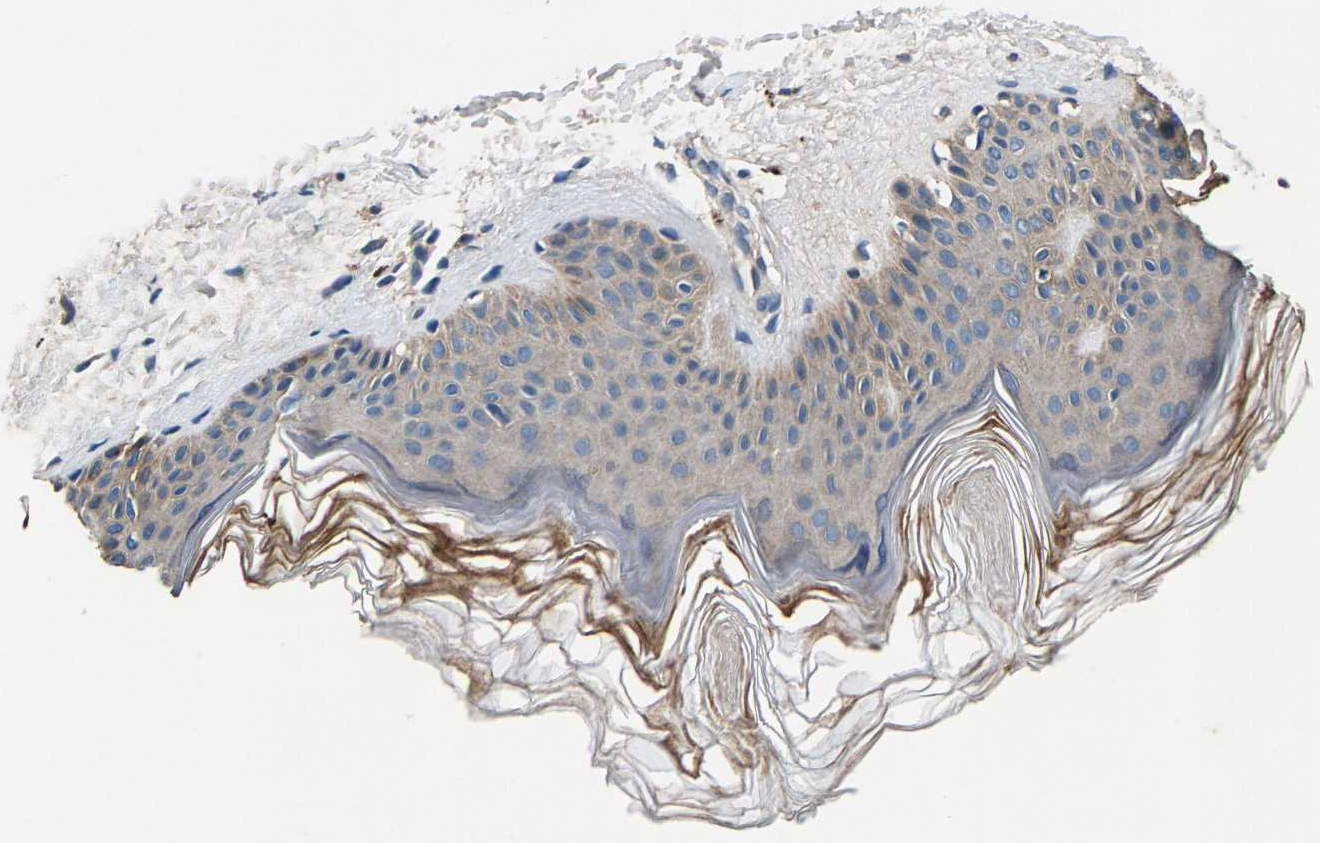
{"staining": {"intensity": "moderate", "quantity": "25%-75%", "location": "cytoplasmic/membranous"}, "tissue": "skin", "cell_type": "Fibroblasts", "image_type": "normal", "snomed": [{"axis": "morphology", "description": "Normal tissue, NOS"}, {"axis": "morphology", "description": "Malignant melanoma, Metastatic site"}, {"axis": "topography", "description": "Skin"}], "caption": "Brown immunohistochemical staining in benign human skin displays moderate cytoplasmic/membranous positivity in approximately 25%-75% of fibroblasts. (DAB IHC, brown staining for protein, blue staining for nuclei).", "gene": "PRXL2C", "patient": {"sex": "male", "age": 41}}